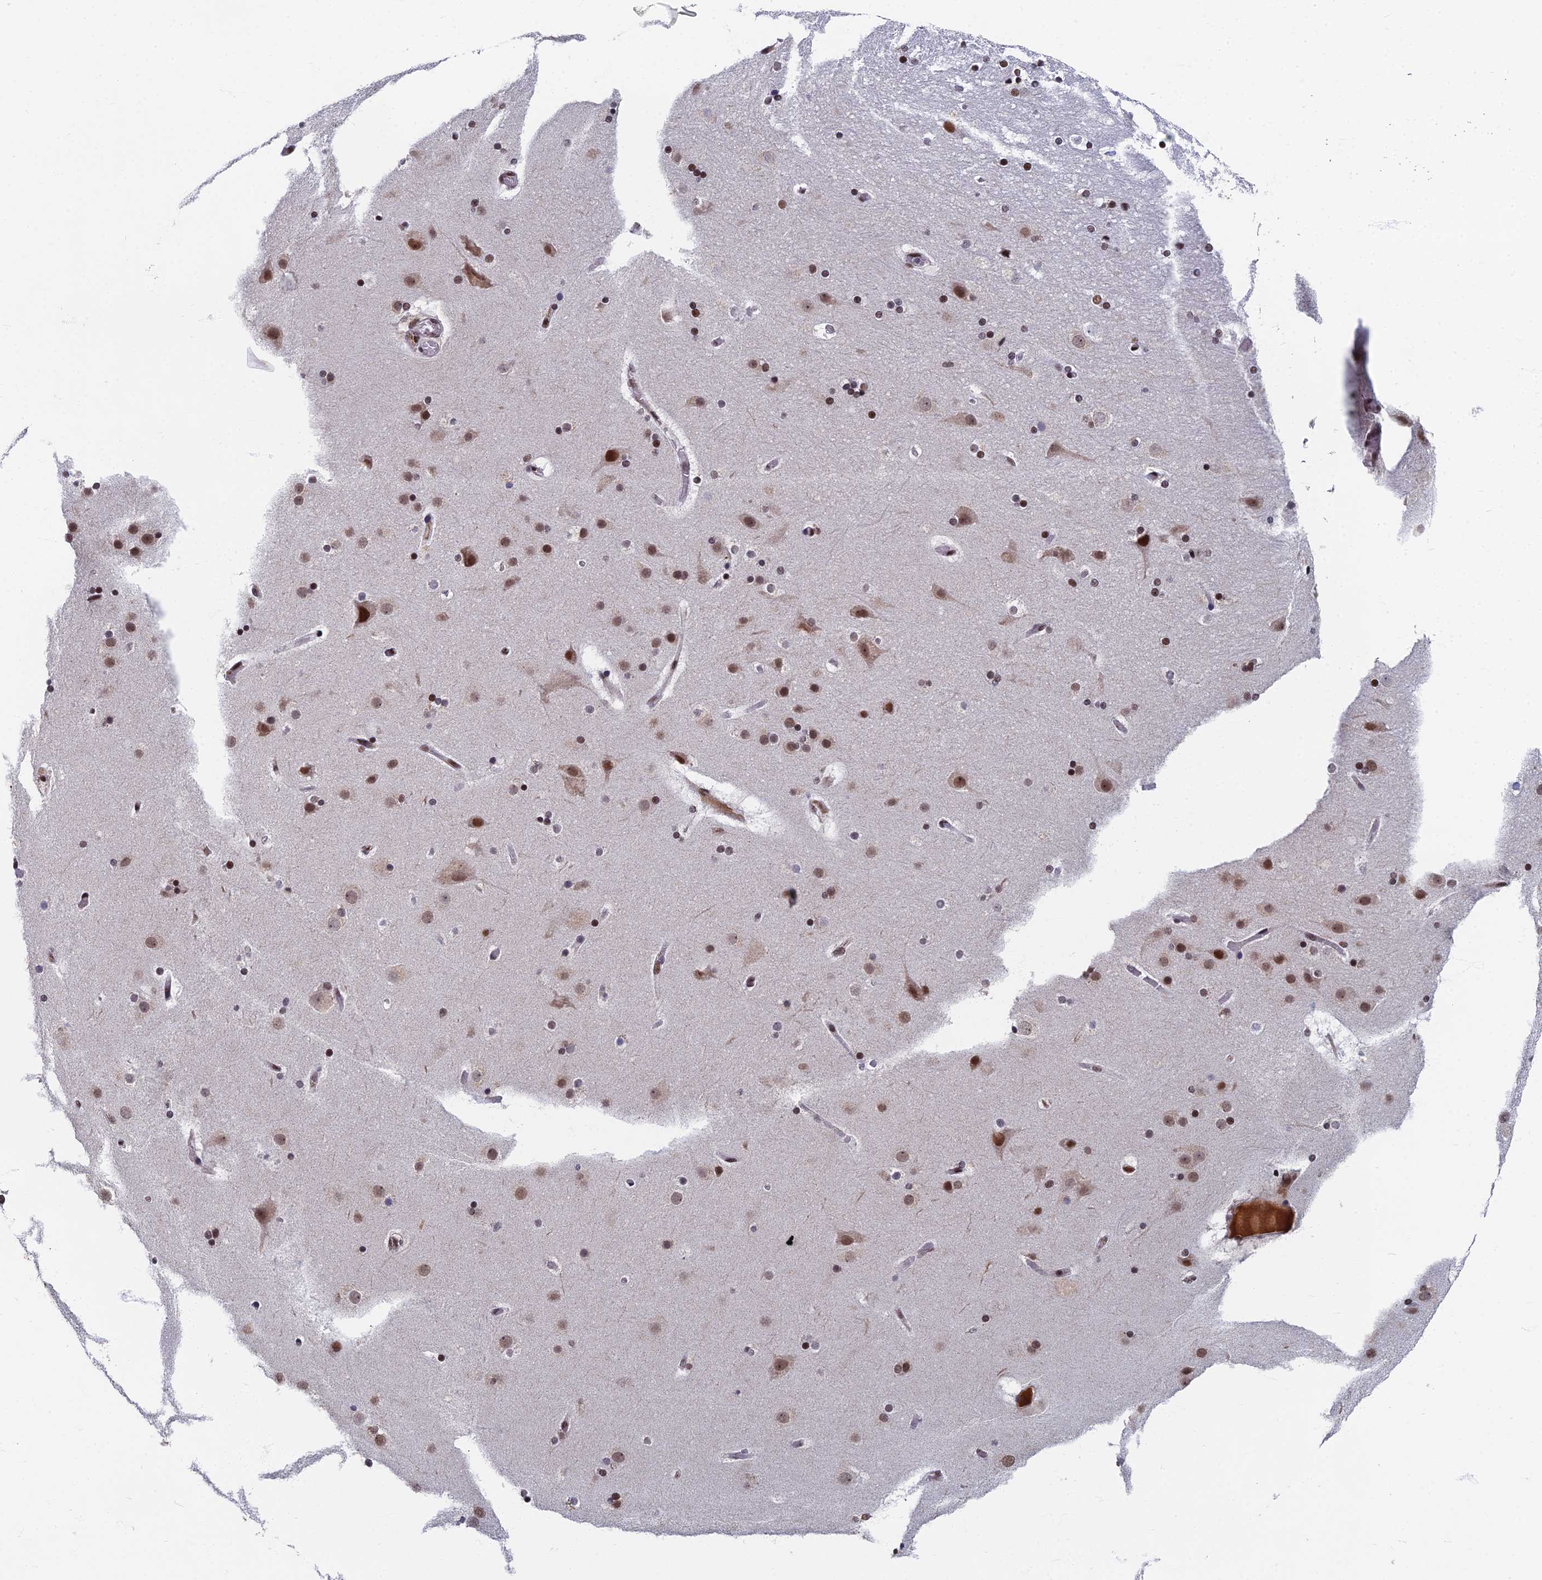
{"staining": {"intensity": "weak", "quantity": ">75%", "location": "nuclear"}, "tissue": "cerebral cortex", "cell_type": "Endothelial cells", "image_type": "normal", "snomed": [{"axis": "morphology", "description": "Normal tissue, NOS"}, {"axis": "topography", "description": "Cerebral cortex"}], "caption": "Cerebral cortex was stained to show a protein in brown. There is low levels of weak nuclear positivity in approximately >75% of endothelial cells. (IHC, brightfield microscopy, high magnification).", "gene": "TAF13", "patient": {"sex": "male", "age": 57}}